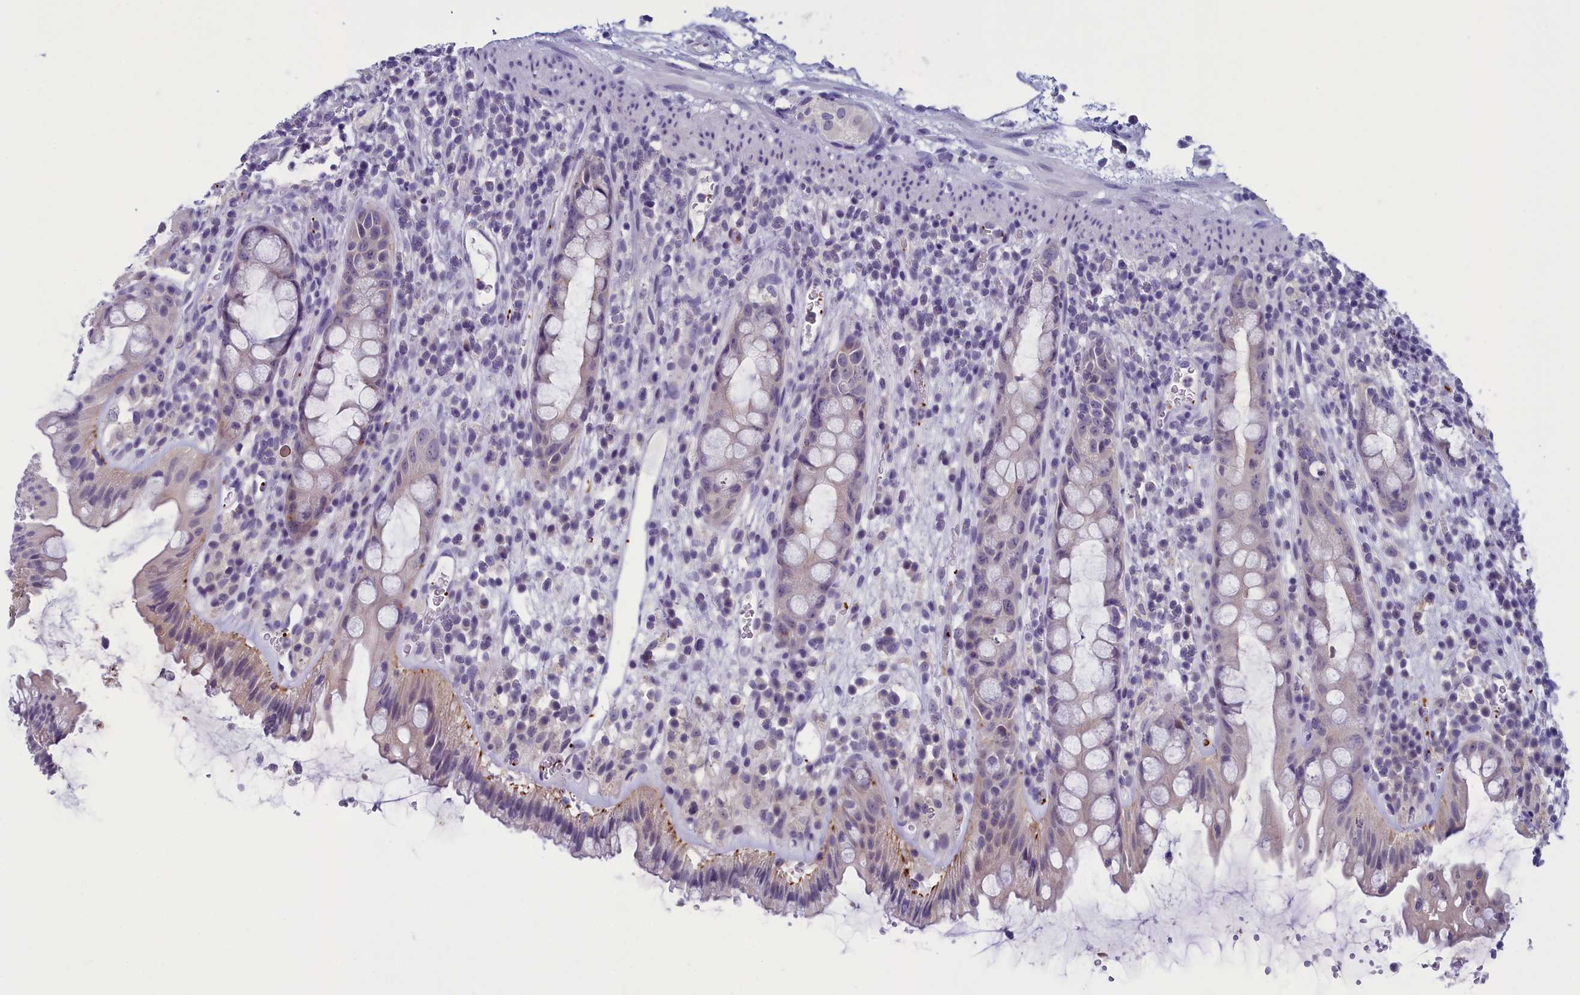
{"staining": {"intensity": "moderate", "quantity": "<25%", "location": "cytoplasmic/membranous"}, "tissue": "rectum", "cell_type": "Glandular cells", "image_type": "normal", "snomed": [{"axis": "morphology", "description": "Normal tissue, NOS"}, {"axis": "topography", "description": "Rectum"}], "caption": "DAB (3,3'-diaminobenzidine) immunohistochemical staining of normal human rectum demonstrates moderate cytoplasmic/membranous protein positivity in approximately <25% of glandular cells.", "gene": "AIFM2", "patient": {"sex": "female", "age": 57}}